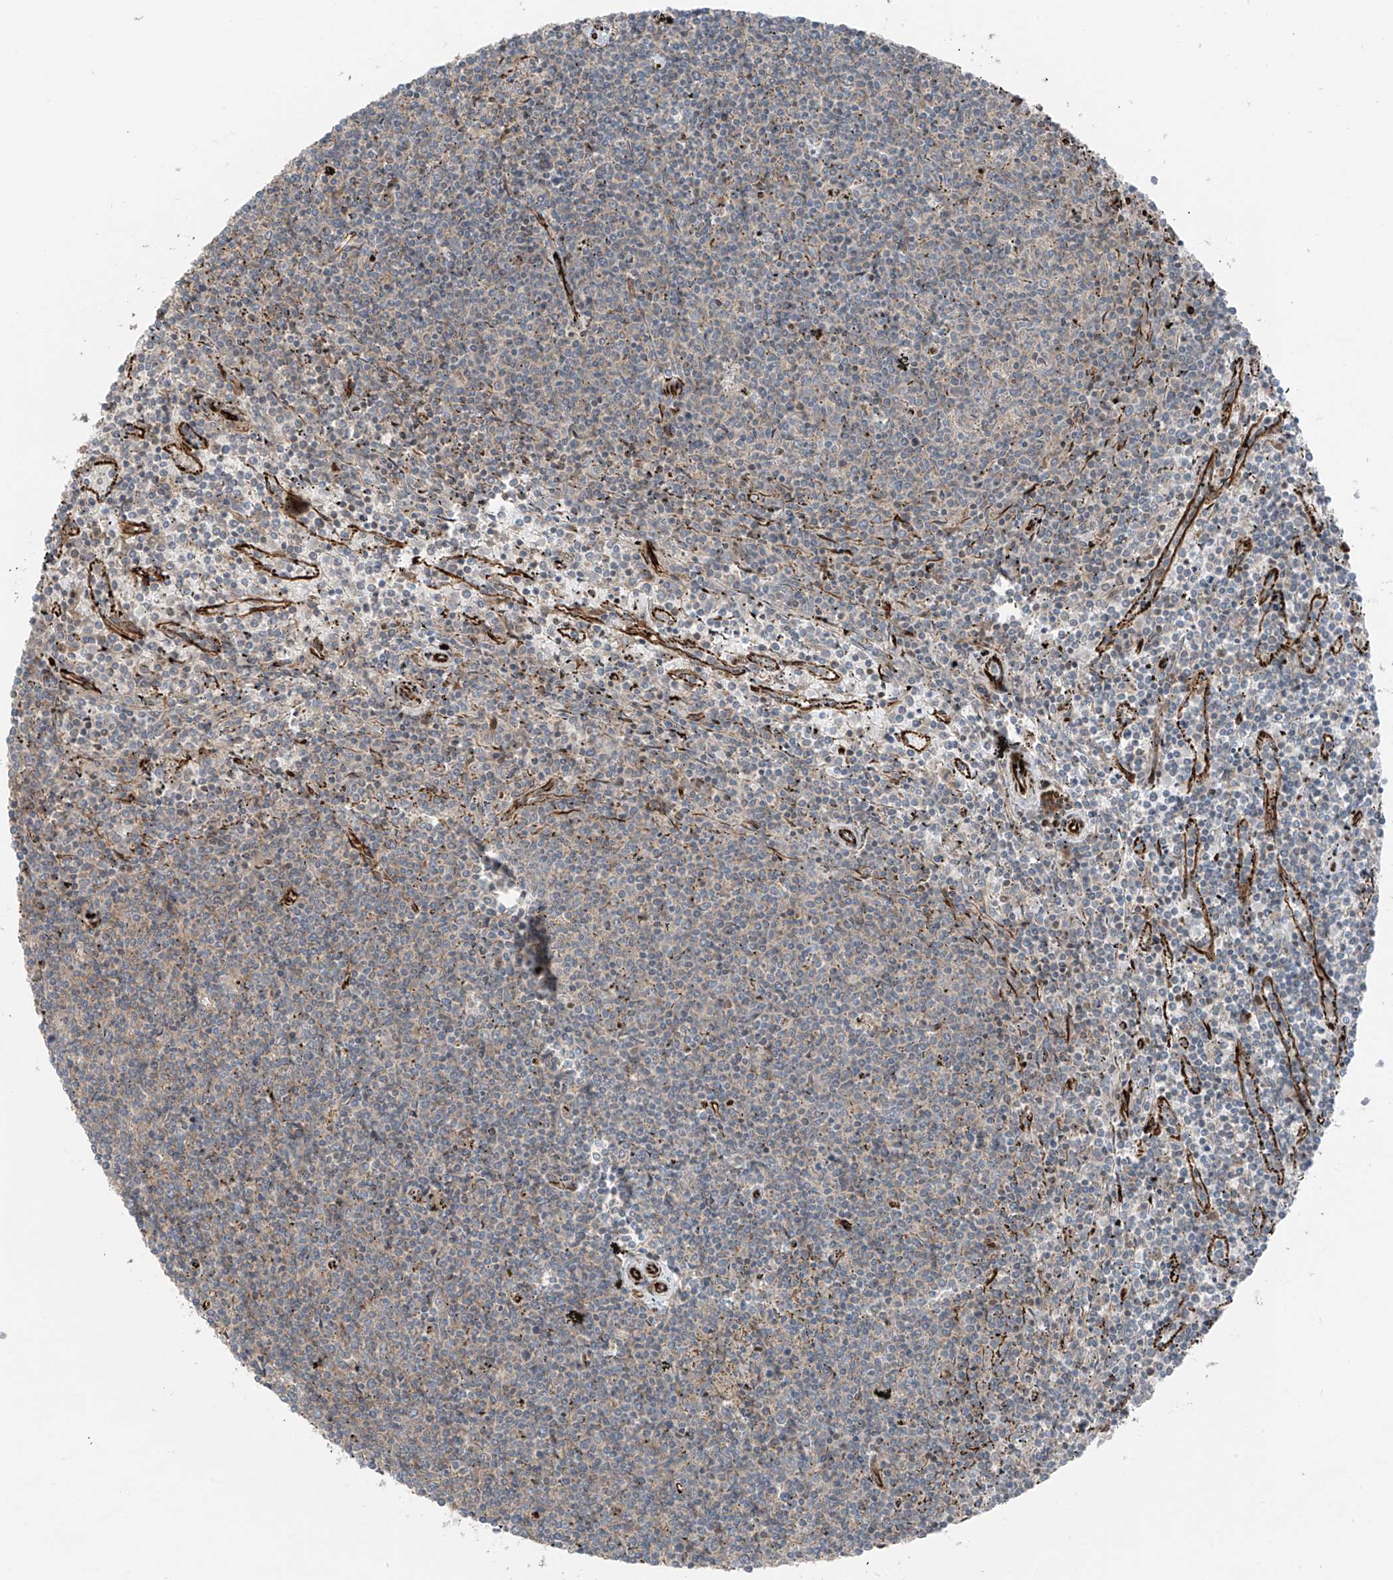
{"staining": {"intensity": "negative", "quantity": "none", "location": "none"}, "tissue": "lymphoma", "cell_type": "Tumor cells", "image_type": "cancer", "snomed": [{"axis": "morphology", "description": "Malignant lymphoma, non-Hodgkin's type, Low grade"}, {"axis": "topography", "description": "Spleen"}], "caption": "This is an immunohistochemistry (IHC) photomicrograph of human low-grade malignant lymphoma, non-Hodgkin's type. There is no staining in tumor cells.", "gene": "ERLEC1", "patient": {"sex": "female", "age": 50}}